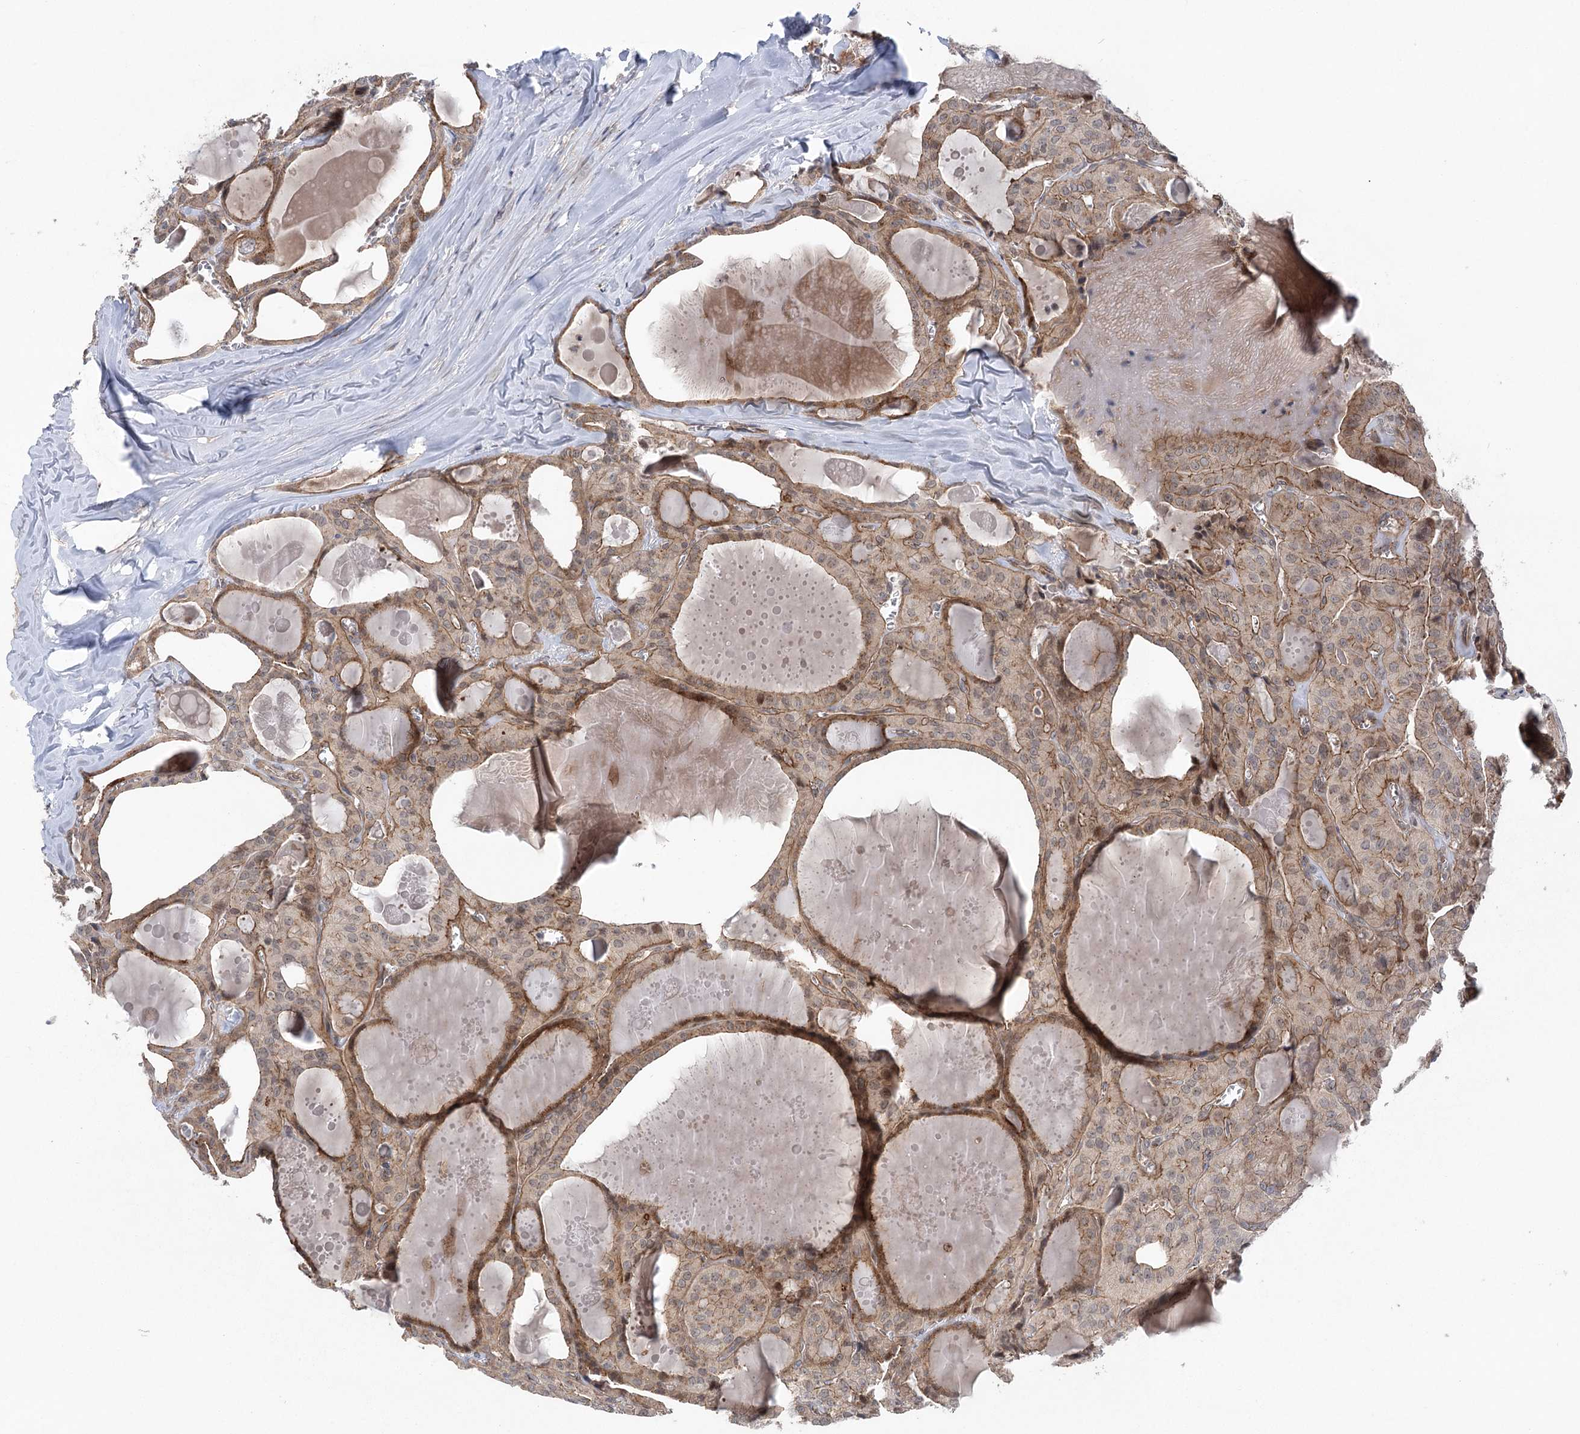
{"staining": {"intensity": "moderate", "quantity": "25%-75%", "location": "cytoplasmic/membranous"}, "tissue": "thyroid cancer", "cell_type": "Tumor cells", "image_type": "cancer", "snomed": [{"axis": "morphology", "description": "Papillary adenocarcinoma, NOS"}, {"axis": "topography", "description": "Thyroid gland"}], "caption": "Tumor cells show medium levels of moderate cytoplasmic/membranous positivity in approximately 25%-75% of cells in thyroid cancer (papillary adenocarcinoma).", "gene": "METTL24", "patient": {"sex": "male", "age": 52}}